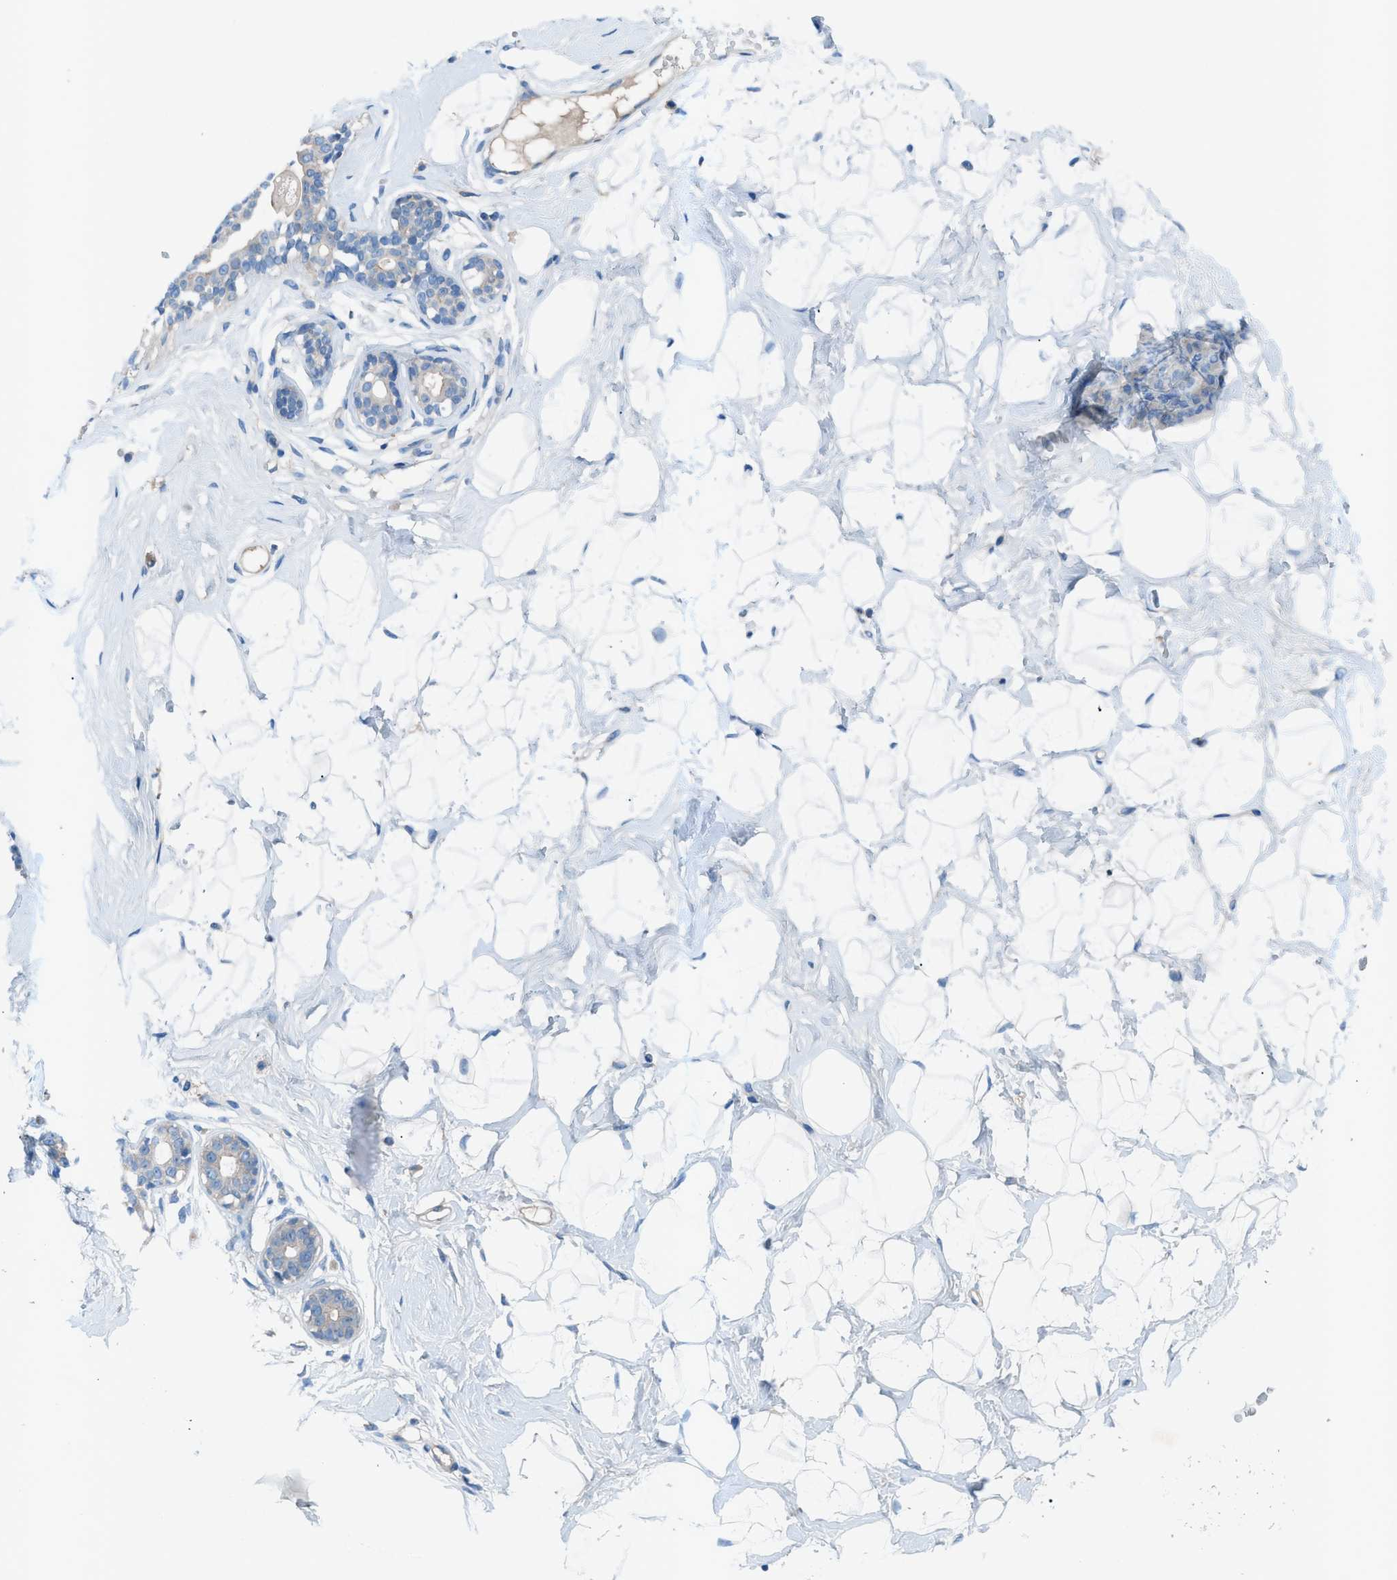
{"staining": {"intensity": "negative", "quantity": "none", "location": "none"}, "tissue": "breast", "cell_type": "Adipocytes", "image_type": "normal", "snomed": [{"axis": "morphology", "description": "Normal tissue, NOS"}, {"axis": "topography", "description": "Breast"}], "caption": "Immunohistochemical staining of benign human breast displays no significant expression in adipocytes.", "gene": "C5AR2", "patient": {"sex": "female", "age": 23}}